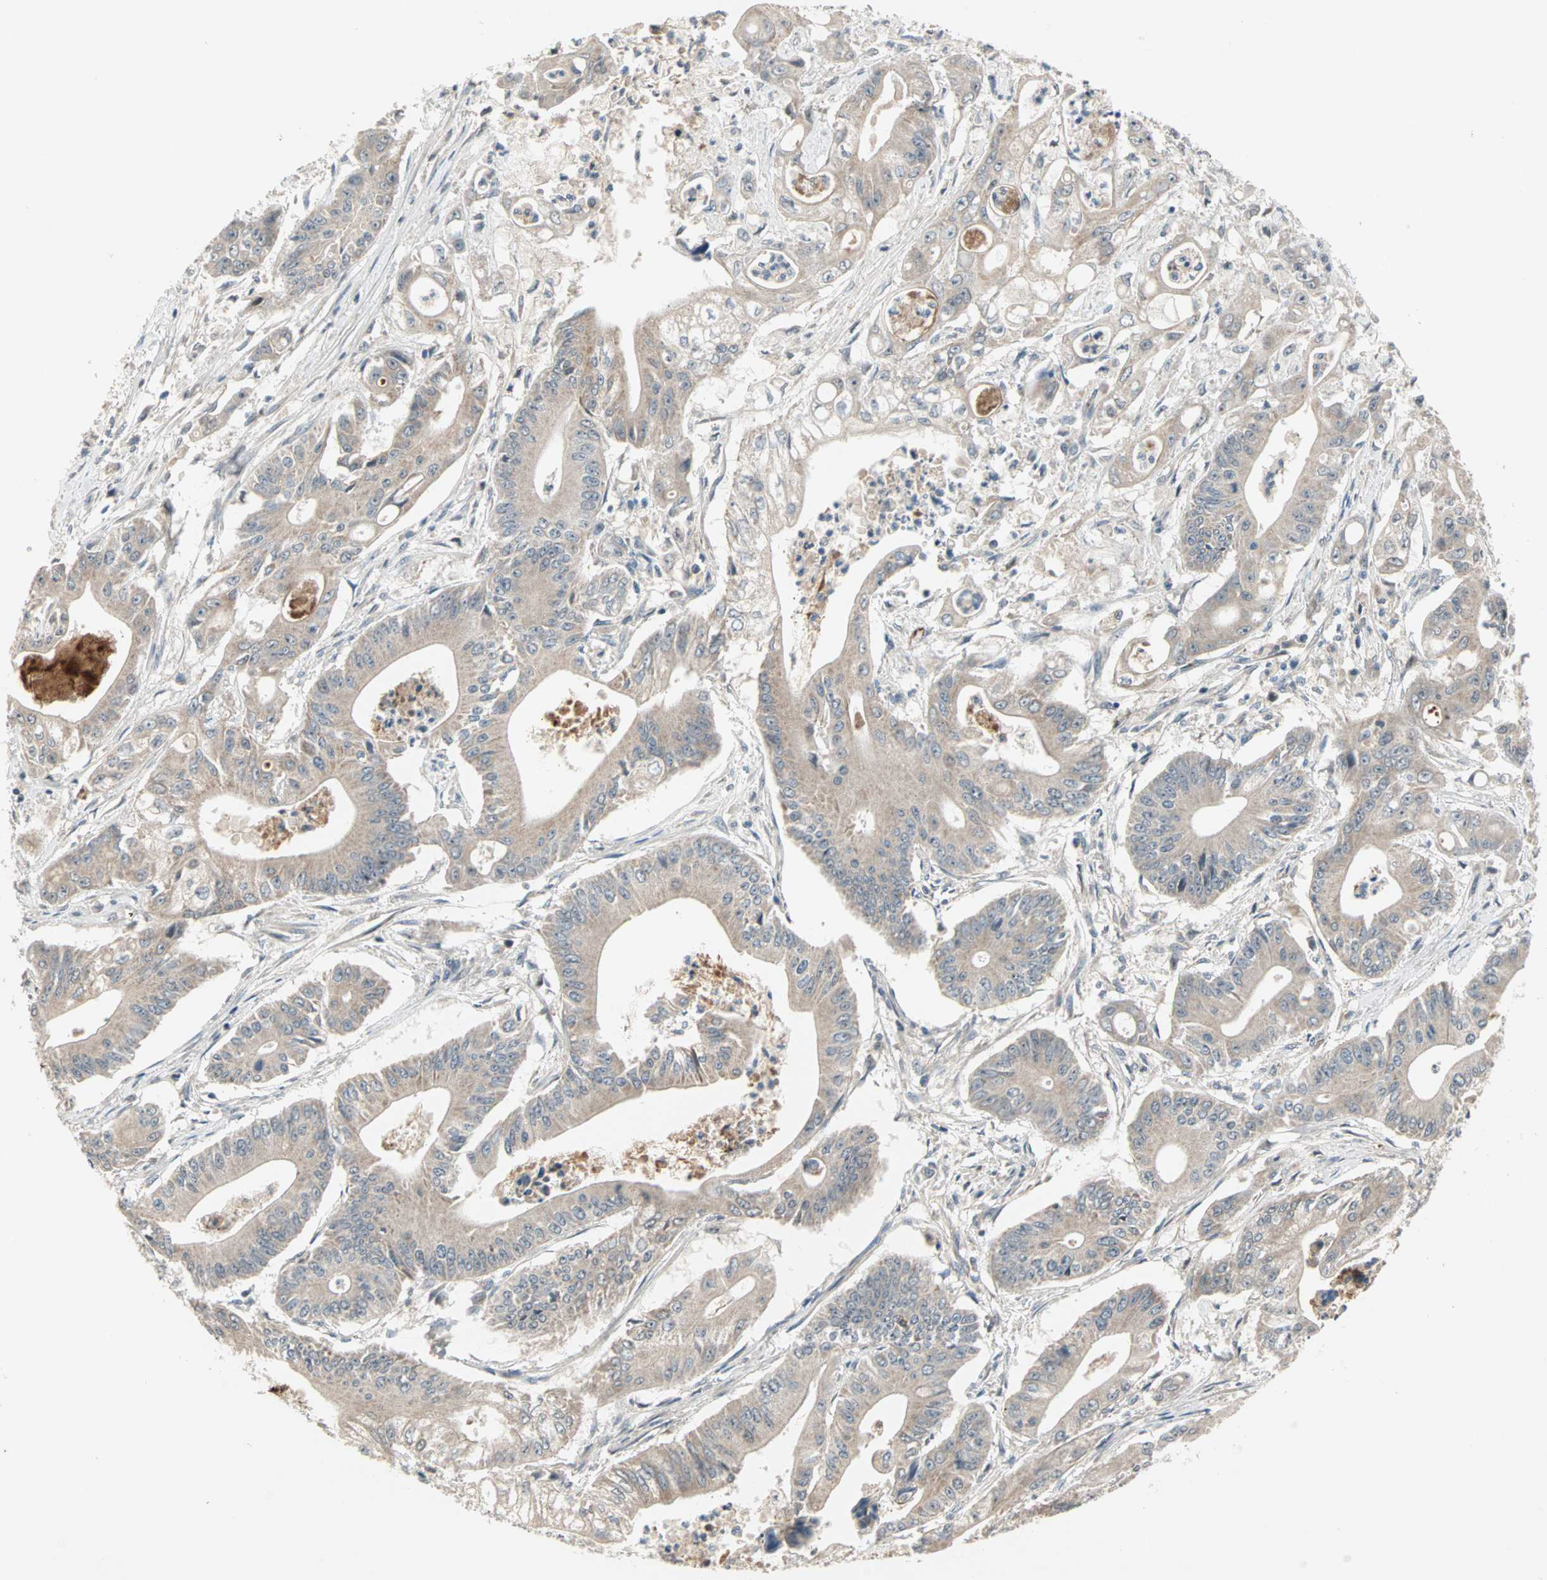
{"staining": {"intensity": "weak", "quantity": ">75%", "location": "cytoplasmic/membranous"}, "tissue": "pancreatic cancer", "cell_type": "Tumor cells", "image_type": "cancer", "snomed": [{"axis": "morphology", "description": "Normal tissue, NOS"}, {"axis": "topography", "description": "Lymph node"}], "caption": "Immunohistochemical staining of human pancreatic cancer displays weak cytoplasmic/membranous protein positivity in about >75% of tumor cells.", "gene": "PROS1", "patient": {"sex": "male", "age": 62}}